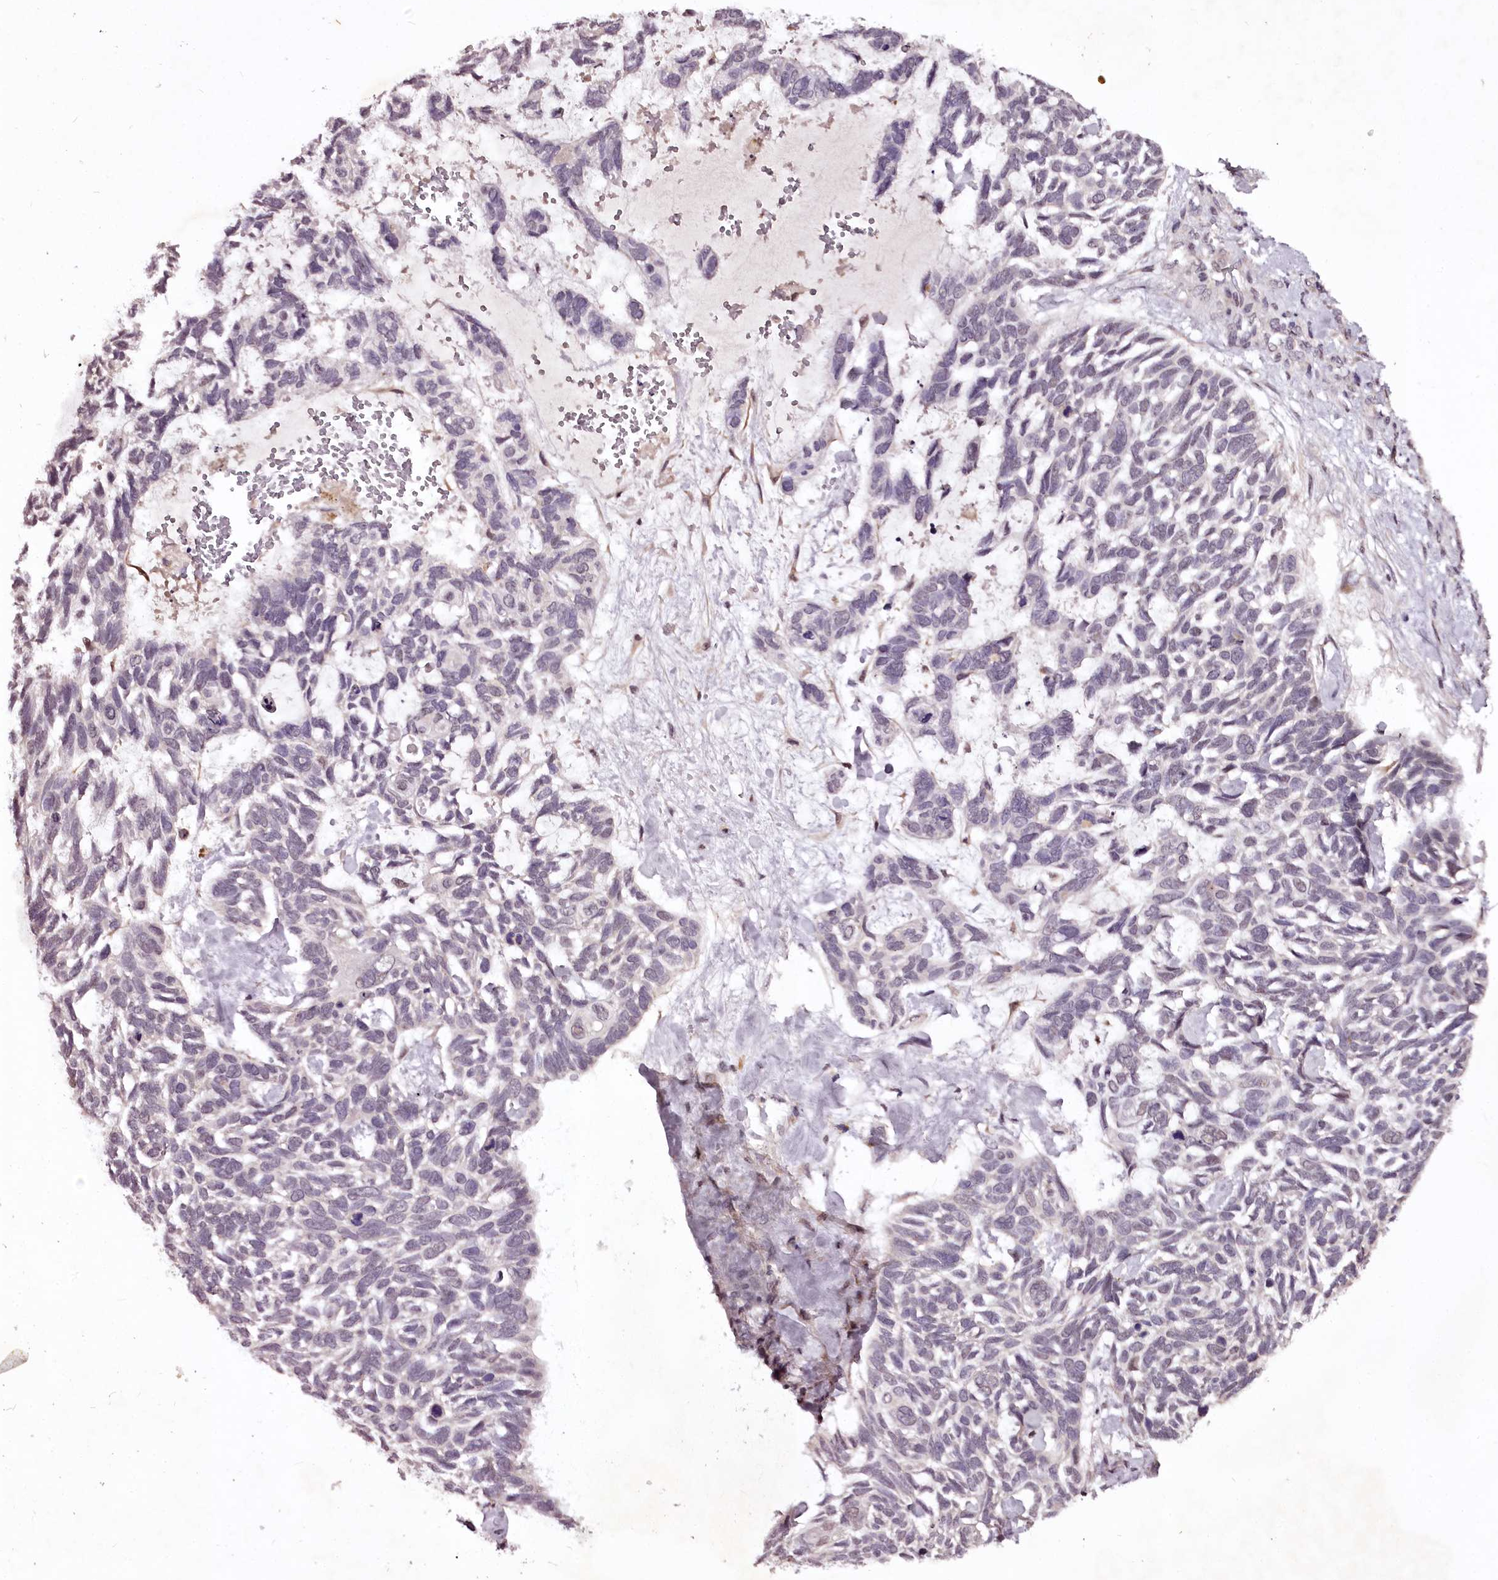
{"staining": {"intensity": "negative", "quantity": "none", "location": "none"}, "tissue": "skin cancer", "cell_type": "Tumor cells", "image_type": "cancer", "snomed": [{"axis": "morphology", "description": "Basal cell carcinoma"}, {"axis": "topography", "description": "Skin"}], "caption": "Skin cancer (basal cell carcinoma) stained for a protein using immunohistochemistry (IHC) displays no positivity tumor cells.", "gene": "MAML3", "patient": {"sex": "male", "age": 88}}